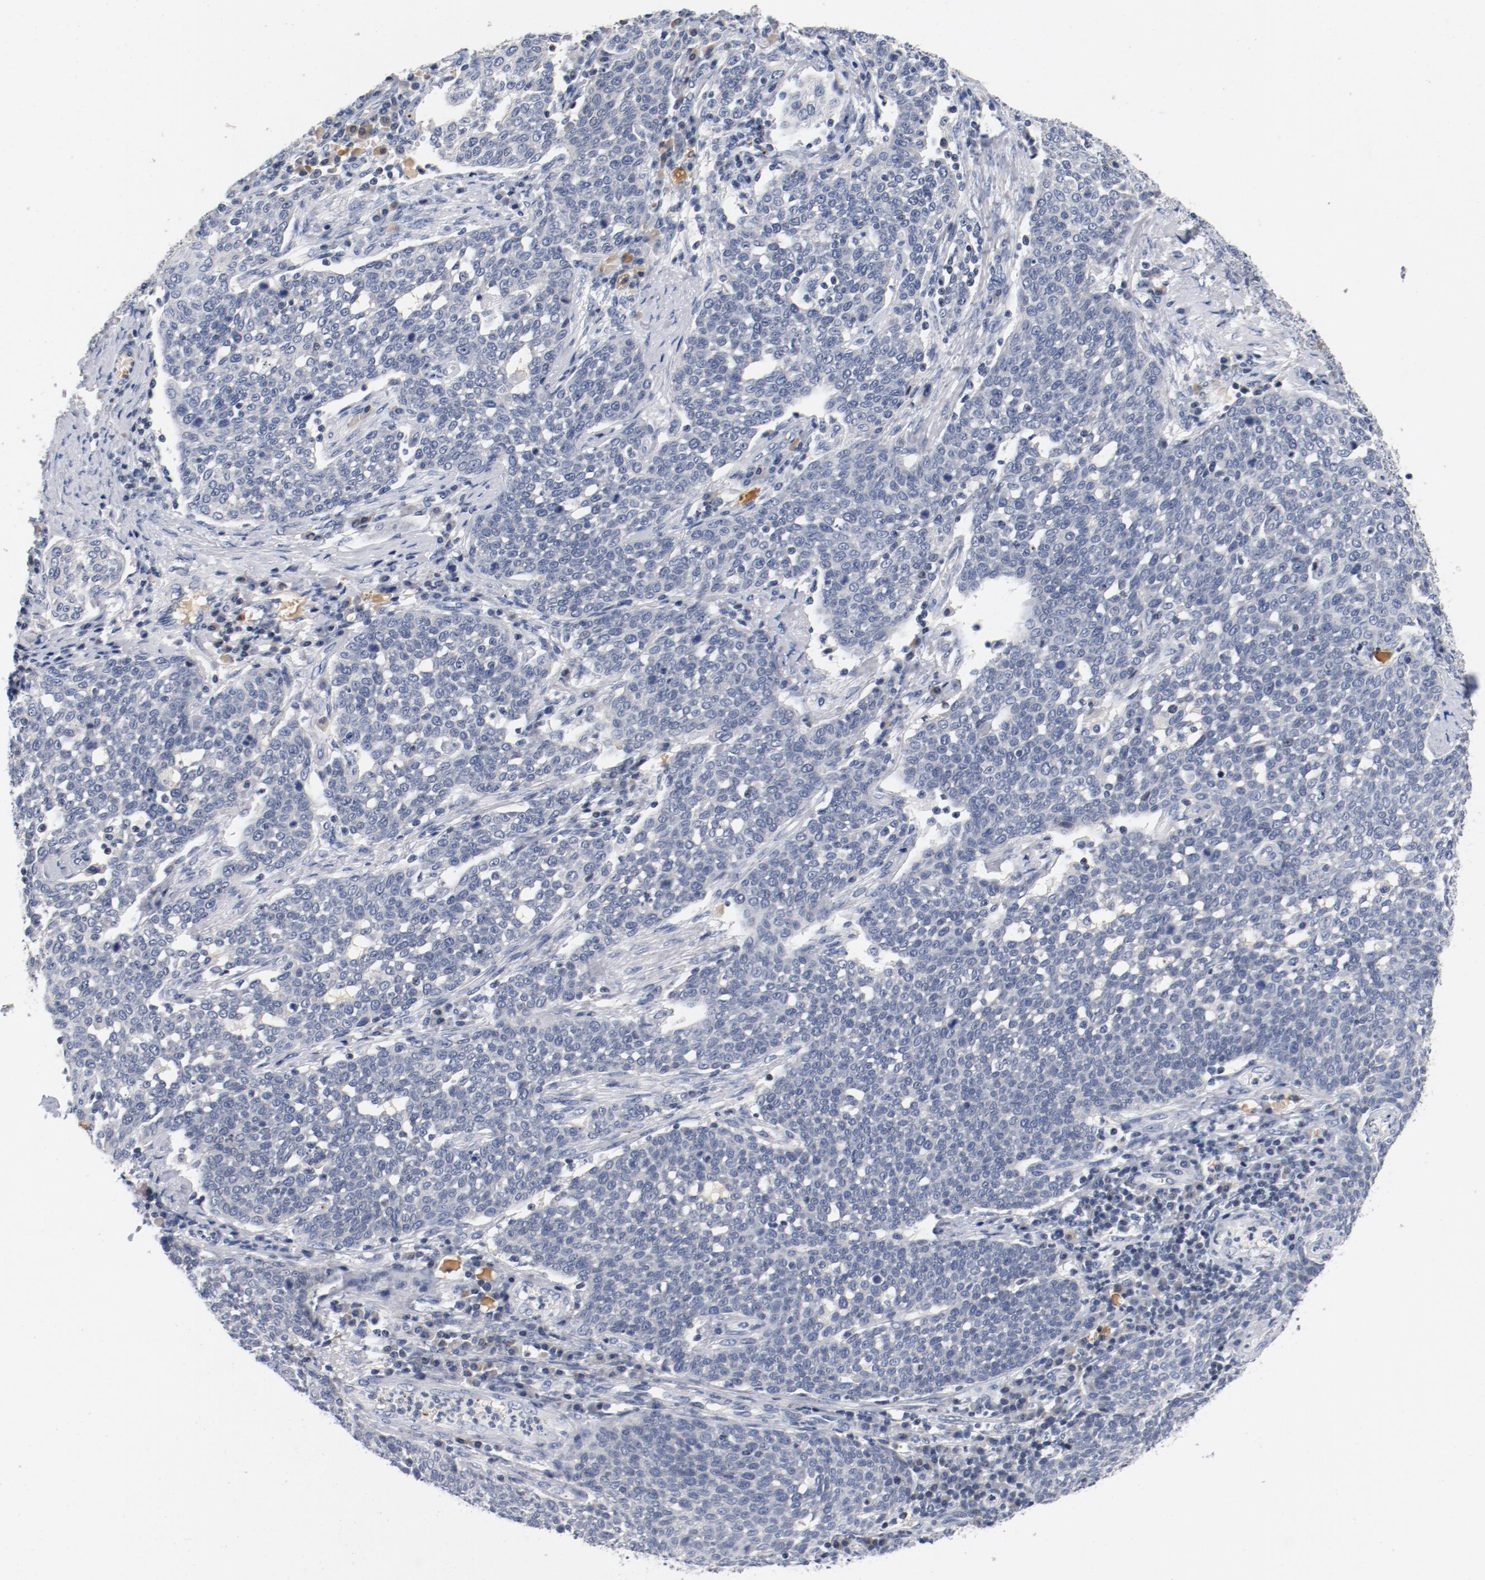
{"staining": {"intensity": "negative", "quantity": "none", "location": "none"}, "tissue": "cervical cancer", "cell_type": "Tumor cells", "image_type": "cancer", "snomed": [{"axis": "morphology", "description": "Squamous cell carcinoma, NOS"}, {"axis": "topography", "description": "Cervix"}], "caption": "This micrograph is of cervical cancer stained with immunohistochemistry (IHC) to label a protein in brown with the nuclei are counter-stained blue. There is no staining in tumor cells.", "gene": "PIM1", "patient": {"sex": "female", "age": 34}}